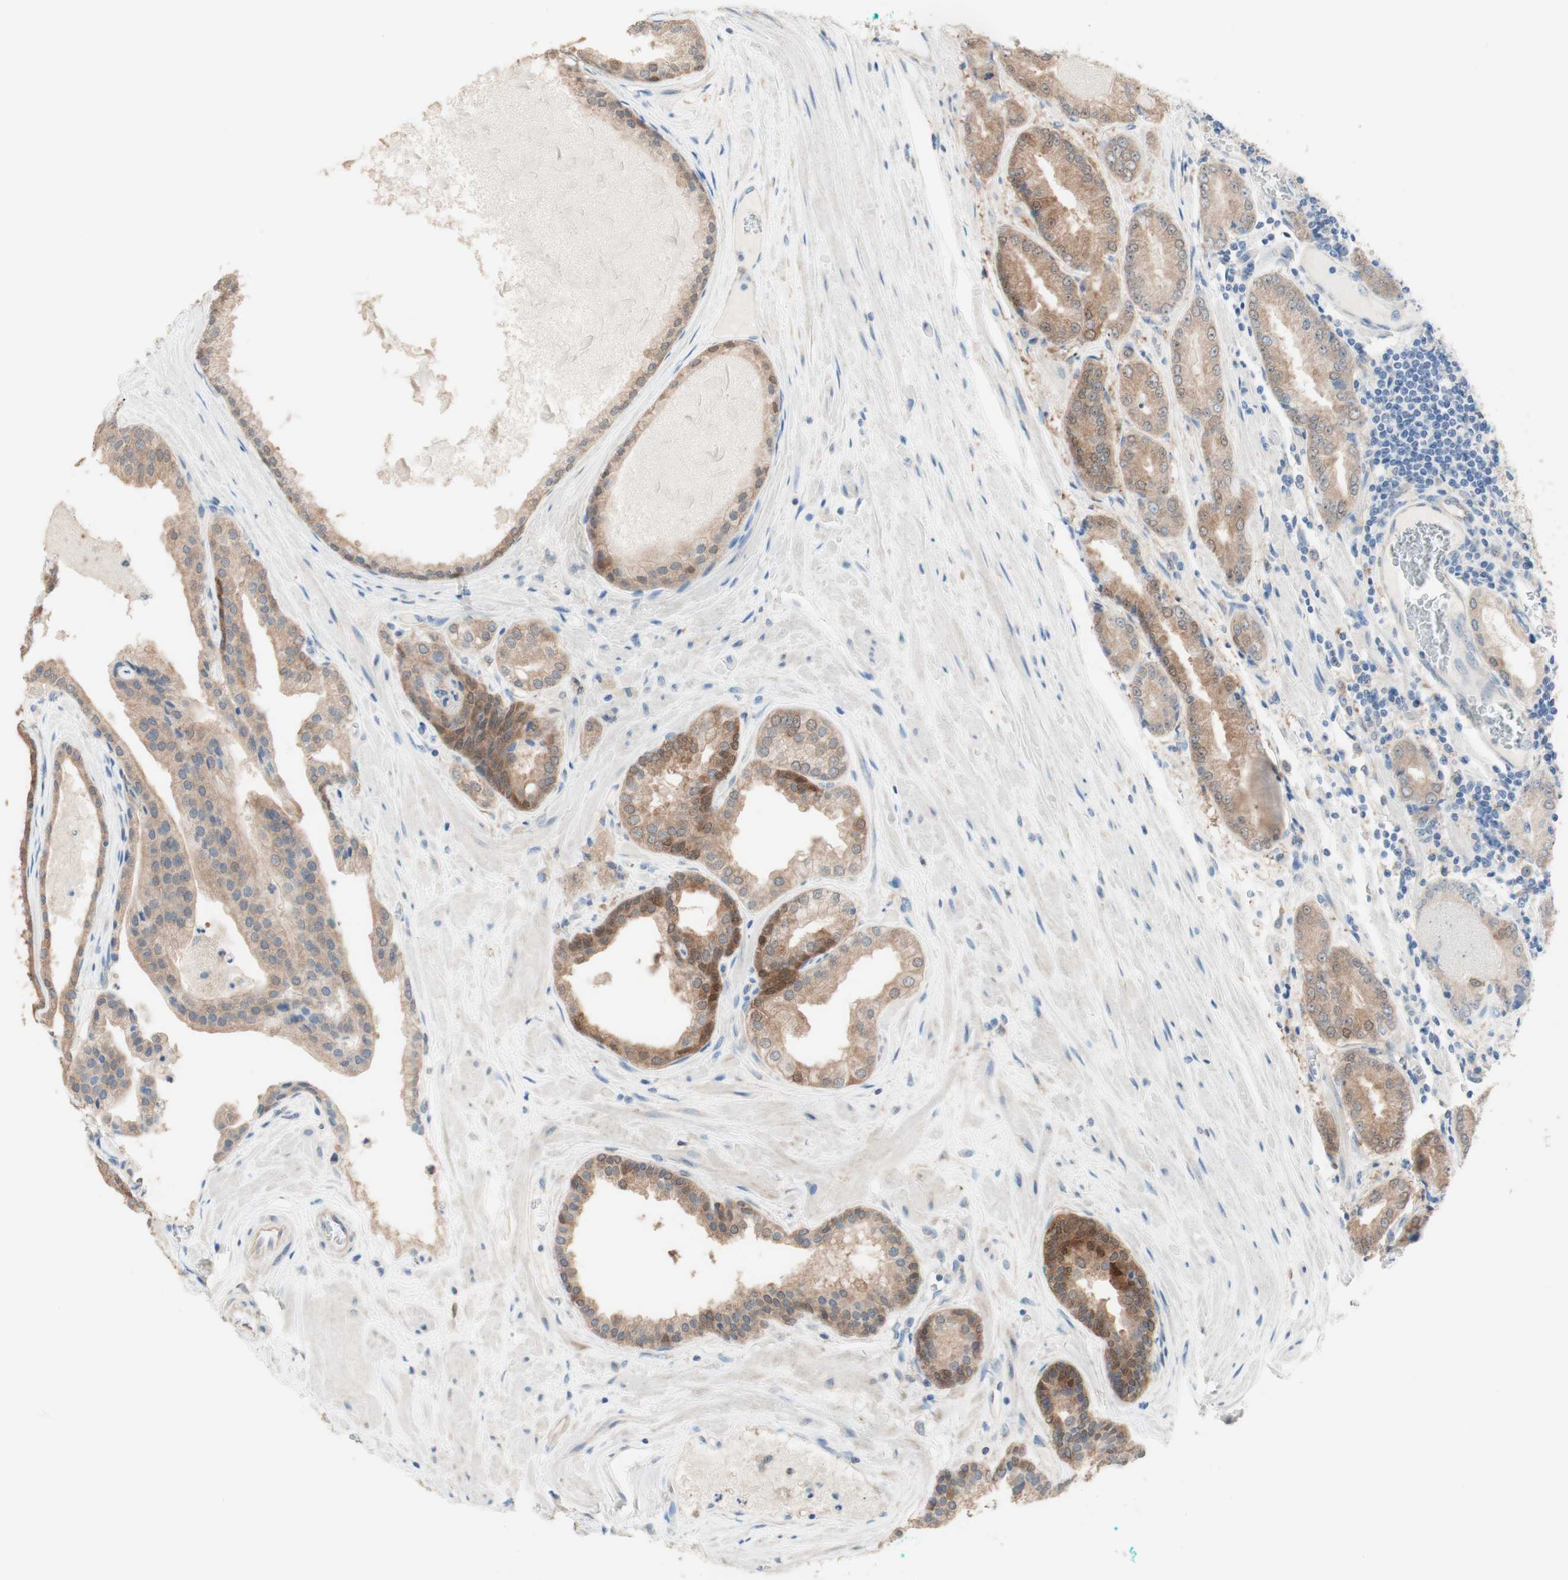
{"staining": {"intensity": "moderate", "quantity": ">75%", "location": "cytoplasmic/membranous"}, "tissue": "prostate cancer", "cell_type": "Tumor cells", "image_type": "cancer", "snomed": [{"axis": "morphology", "description": "Adenocarcinoma, High grade"}, {"axis": "topography", "description": "Prostate"}], "caption": "Immunohistochemical staining of prostate cancer (adenocarcinoma (high-grade)) demonstrates medium levels of moderate cytoplasmic/membranous protein staining in approximately >75% of tumor cells.", "gene": "COMT", "patient": {"sex": "male", "age": 59}}